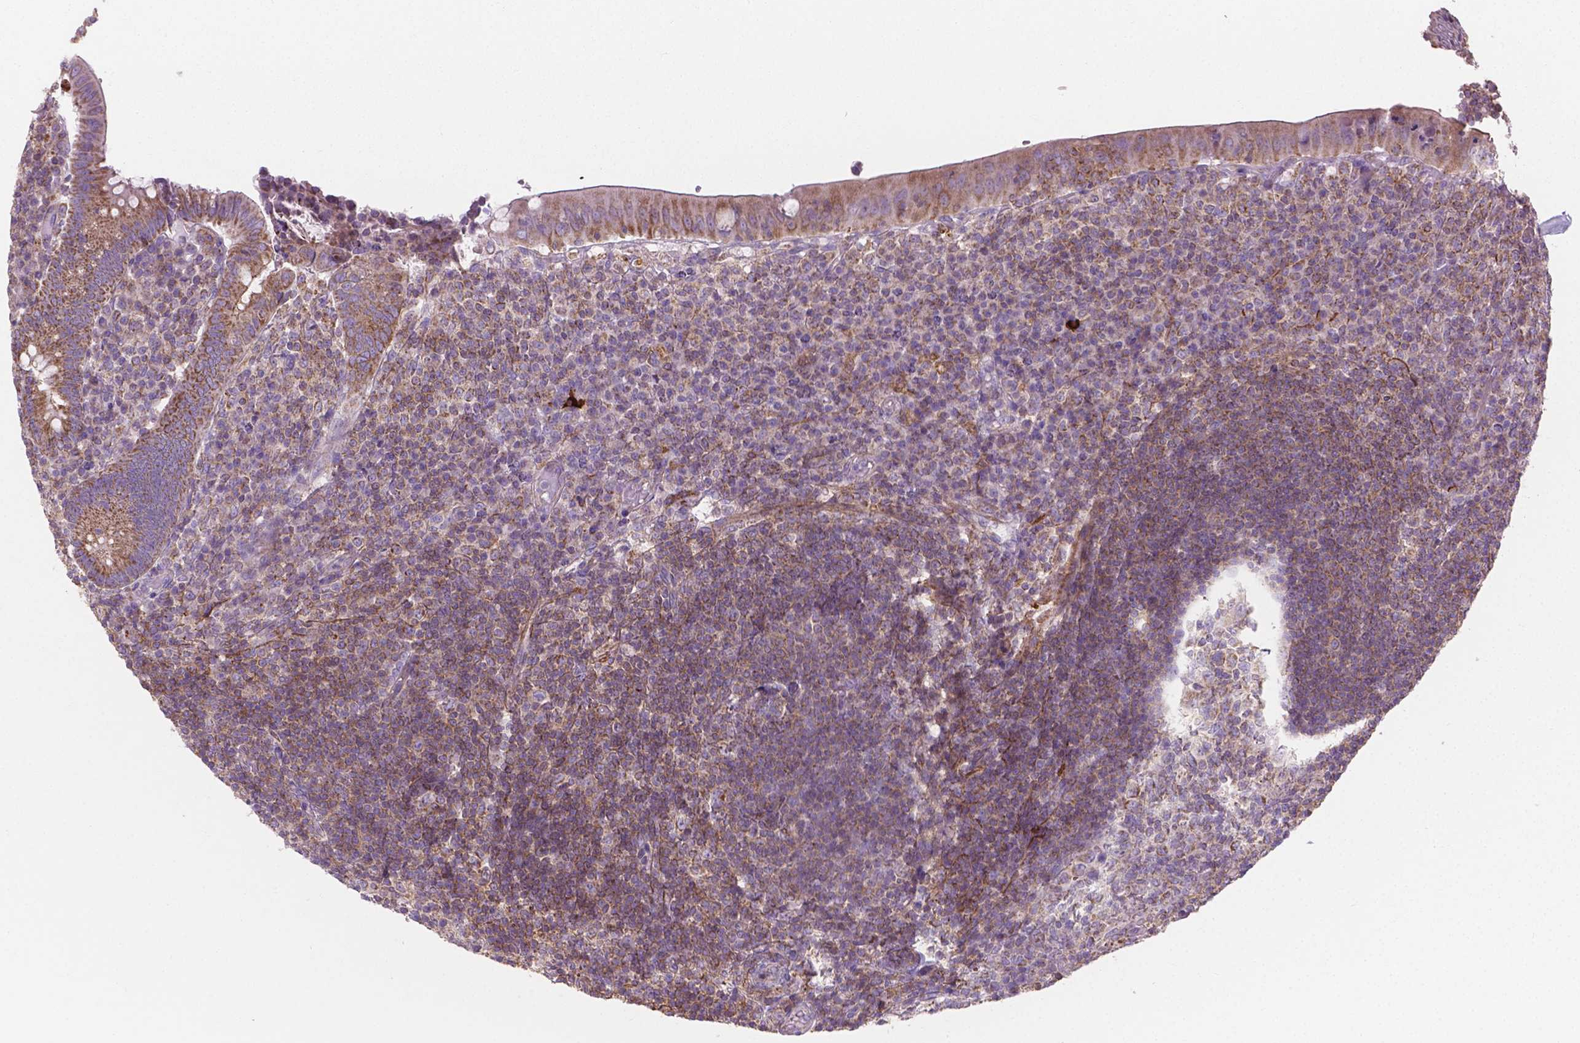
{"staining": {"intensity": "moderate", "quantity": ">75%", "location": "cytoplasmic/membranous"}, "tissue": "appendix", "cell_type": "Glandular cells", "image_type": "normal", "snomed": [{"axis": "morphology", "description": "Normal tissue, NOS"}, {"axis": "topography", "description": "Appendix"}], "caption": "A micrograph of appendix stained for a protein reveals moderate cytoplasmic/membranous brown staining in glandular cells. (Brightfield microscopy of DAB IHC at high magnification).", "gene": "TCAF1", "patient": {"sex": "male", "age": 18}}